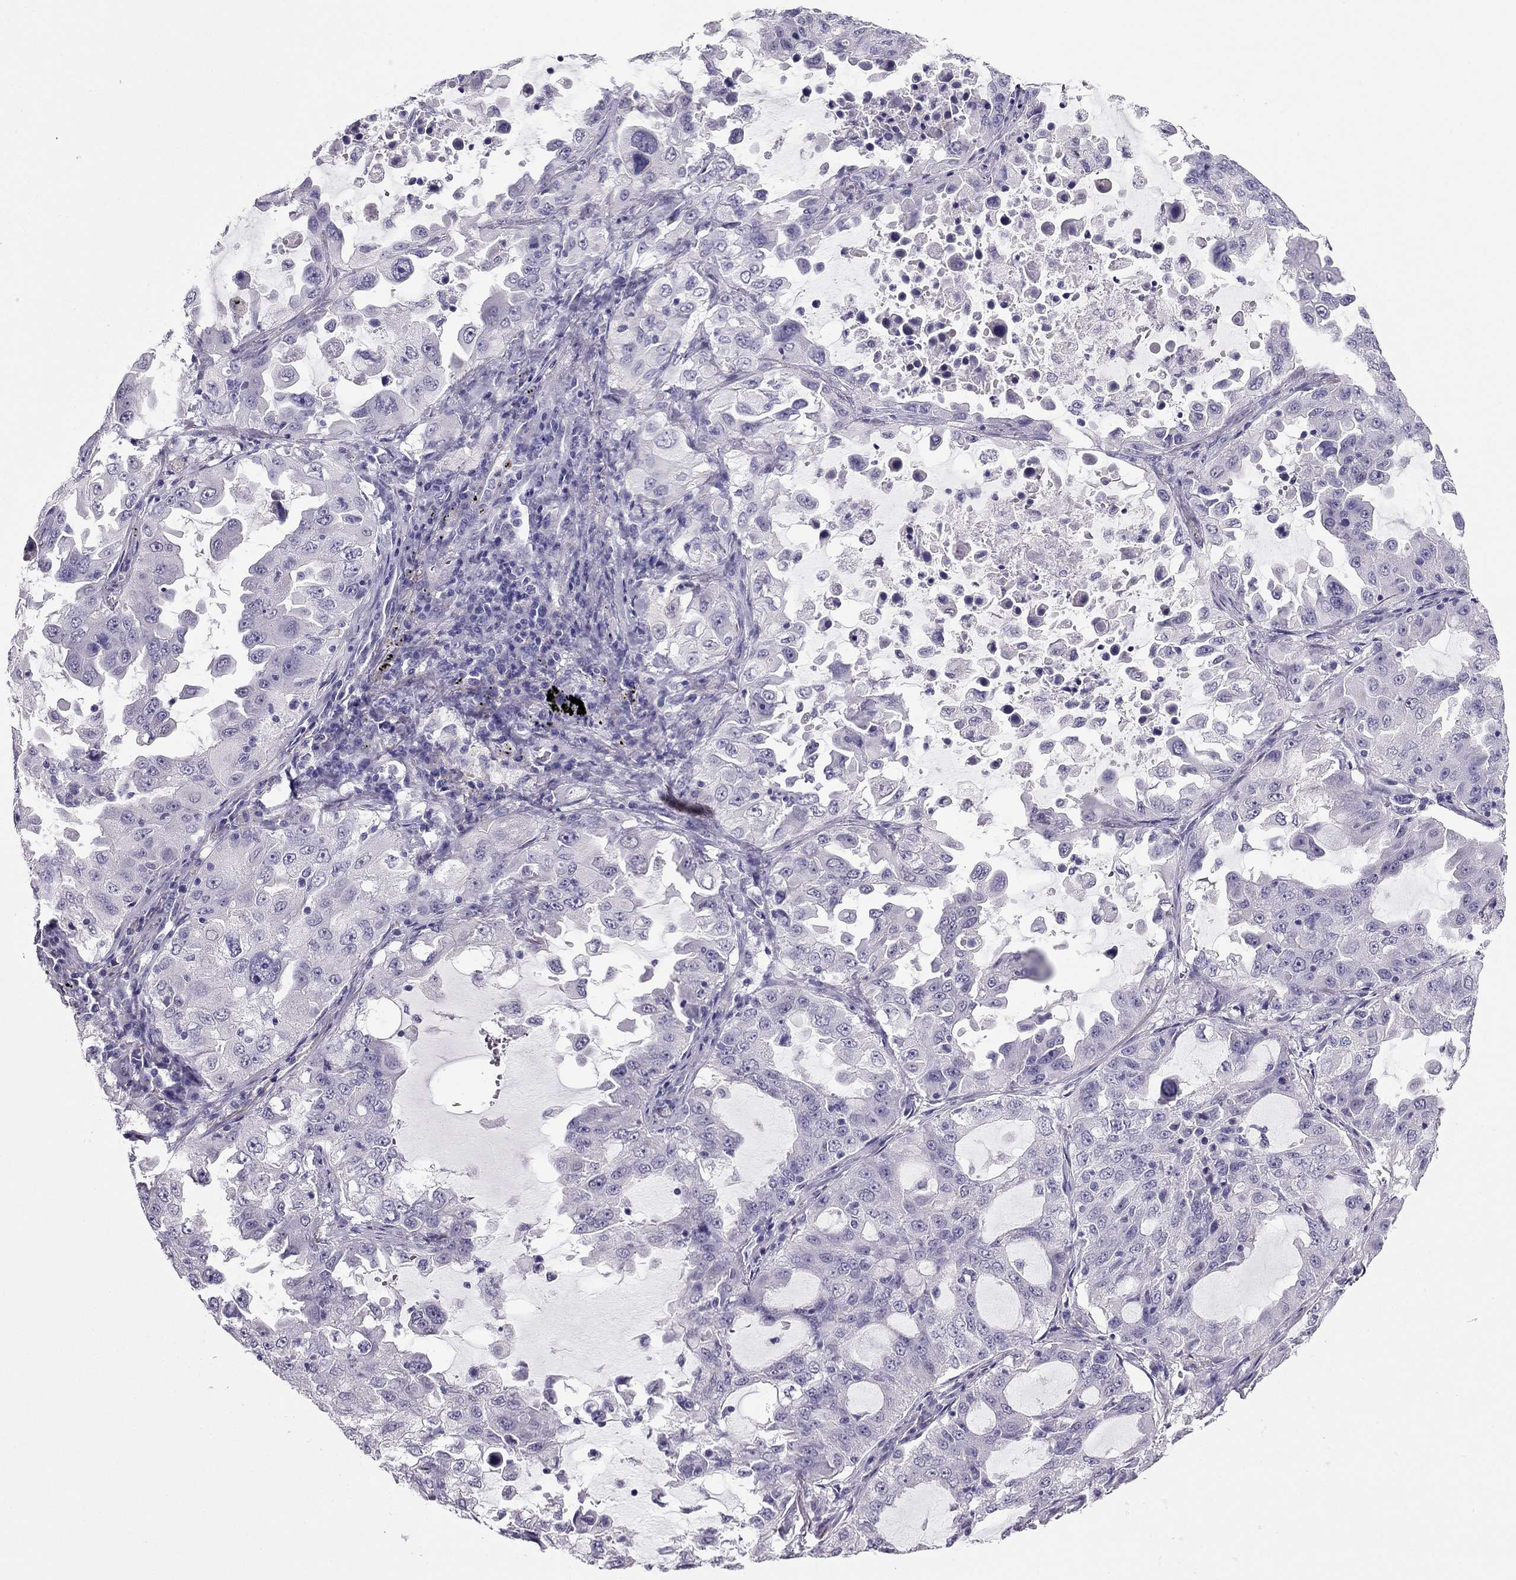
{"staining": {"intensity": "negative", "quantity": "none", "location": "none"}, "tissue": "lung cancer", "cell_type": "Tumor cells", "image_type": "cancer", "snomed": [{"axis": "morphology", "description": "Adenocarcinoma, NOS"}, {"axis": "topography", "description": "Lung"}], "caption": "High magnification brightfield microscopy of lung cancer (adenocarcinoma) stained with DAB (brown) and counterstained with hematoxylin (blue): tumor cells show no significant positivity. Nuclei are stained in blue.", "gene": "PDE6A", "patient": {"sex": "female", "age": 61}}